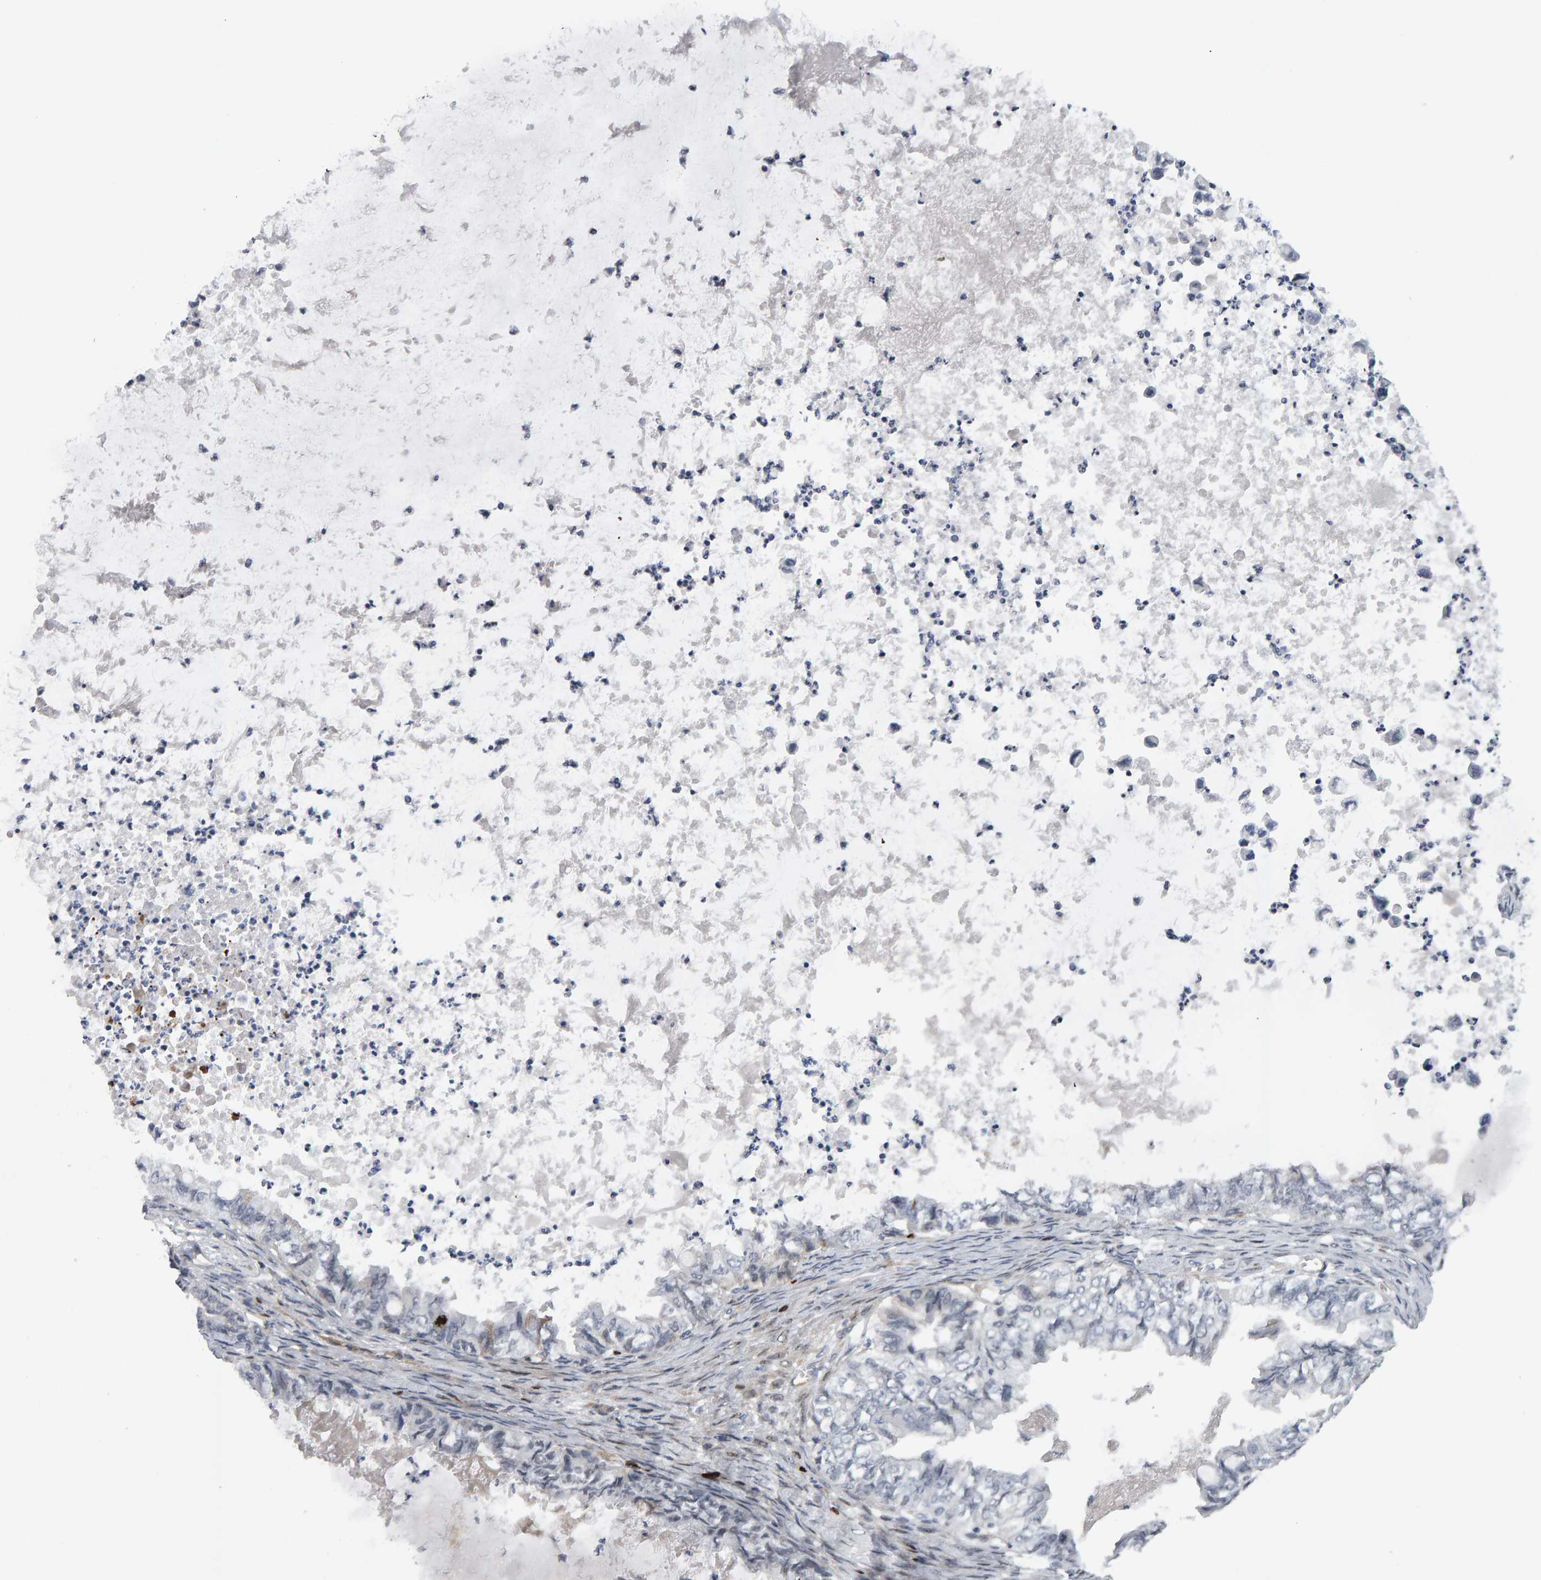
{"staining": {"intensity": "negative", "quantity": "none", "location": "none"}, "tissue": "ovarian cancer", "cell_type": "Tumor cells", "image_type": "cancer", "snomed": [{"axis": "morphology", "description": "Cystadenocarcinoma, mucinous, NOS"}, {"axis": "topography", "description": "Ovary"}], "caption": "An image of ovarian cancer (mucinous cystadenocarcinoma) stained for a protein demonstrates no brown staining in tumor cells. The staining was performed using DAB to visualize the protein expression in brown, while the nuclei were stained in blue with hematoxylin (Magnification: 20x).", "gene": "IPO8", "patient": {"sex": "female", "age": 80}}